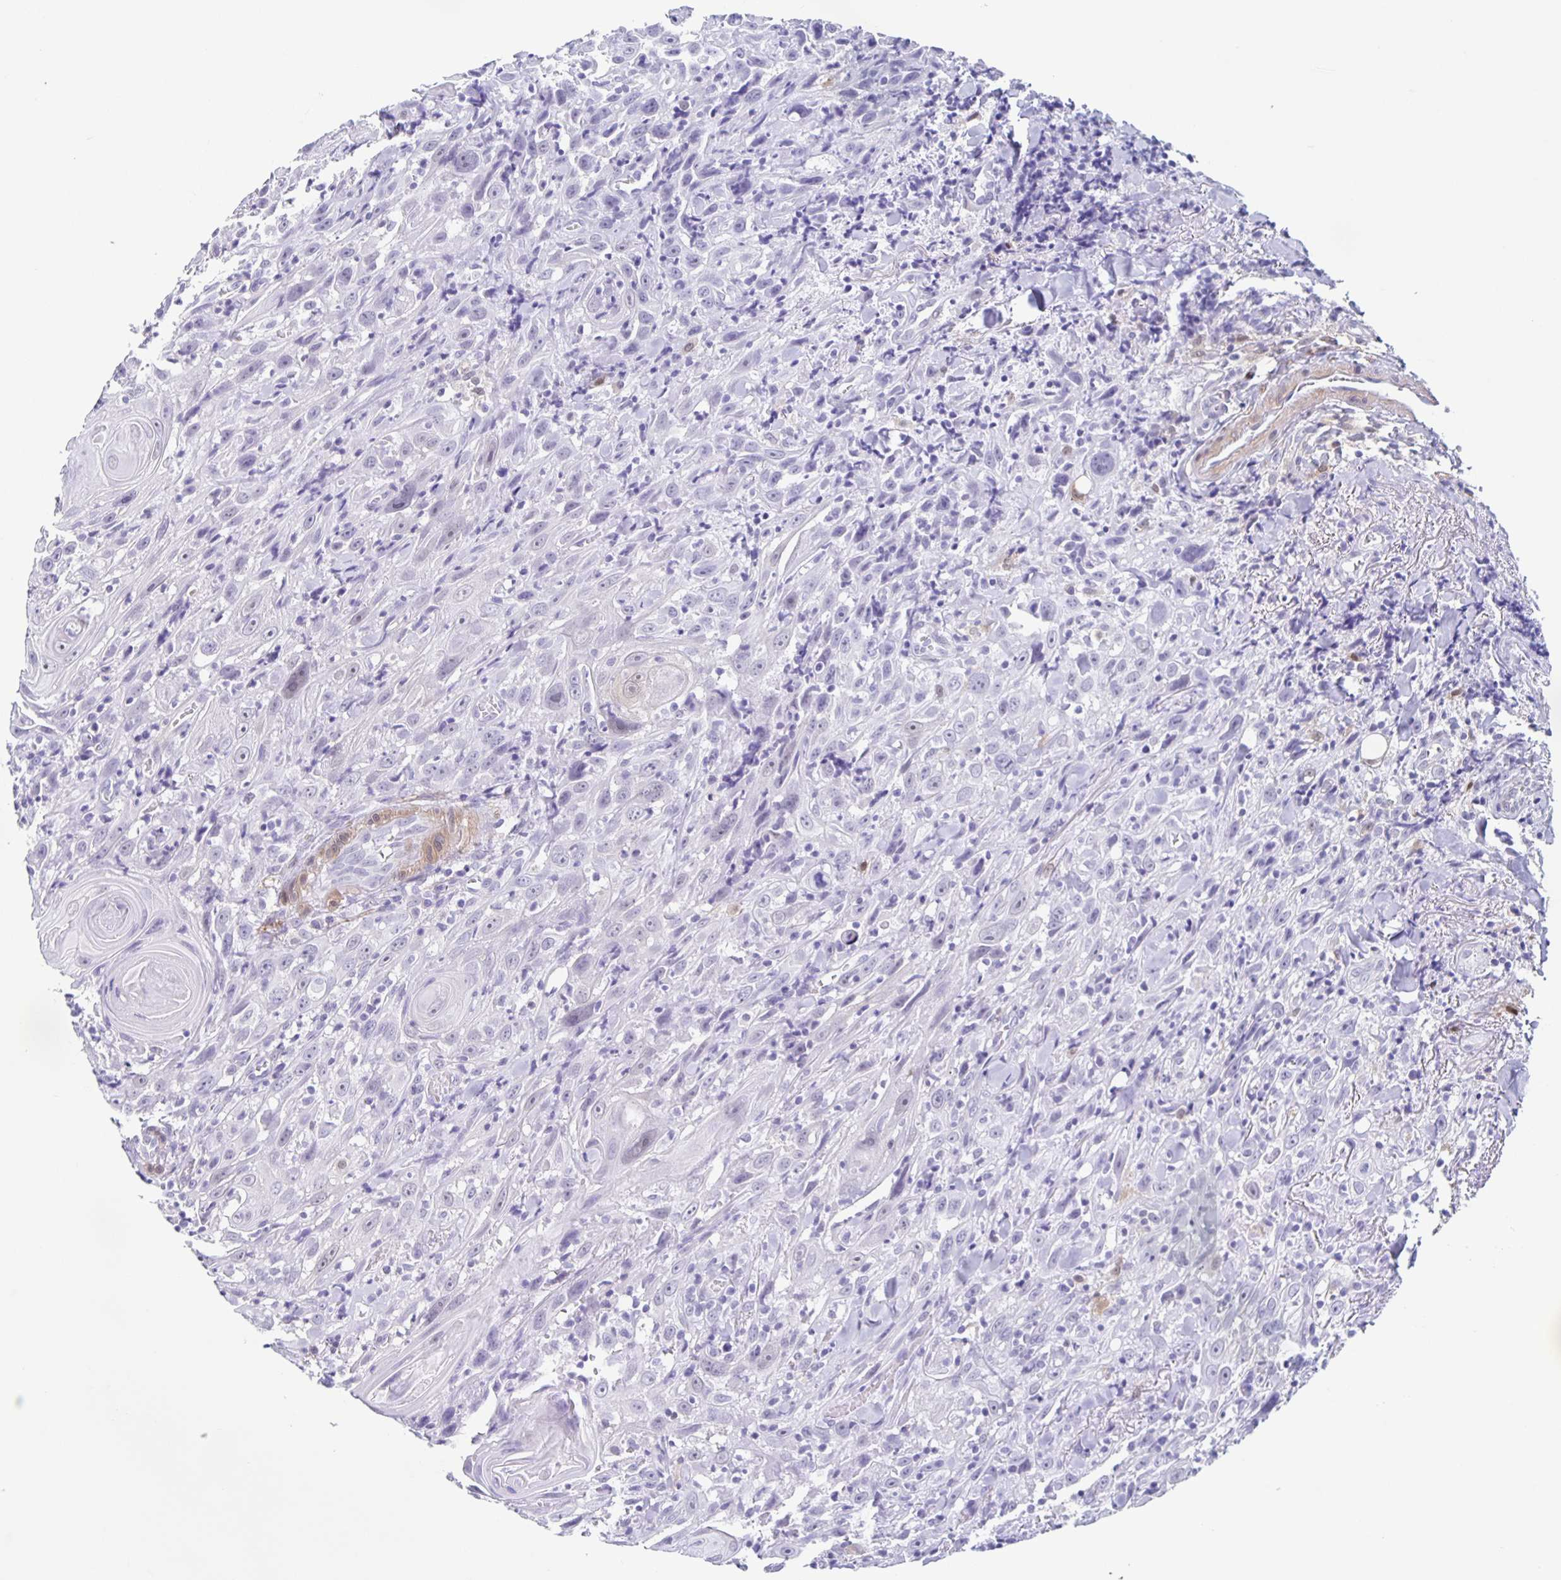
{"staining": {"intensity": "negative", "quantity": "none", "location": "none"}, "tissue": "head and neck cancer", "cell_type": "Tumor cells", "image_type": "cancer", "snomed": [{"axis": "morphology", "description": "Squamous cell carcinoma, NOS"}, {"axis": "topography", "description": "Head-Neck"}], "caption": "Squamous cell carcinoma (head and neck) was stained to show a protein in brown. There is no significant positivity in tumor cells.", "gene": "TPPP", "patient": {"sex": "female", "age": 95}}